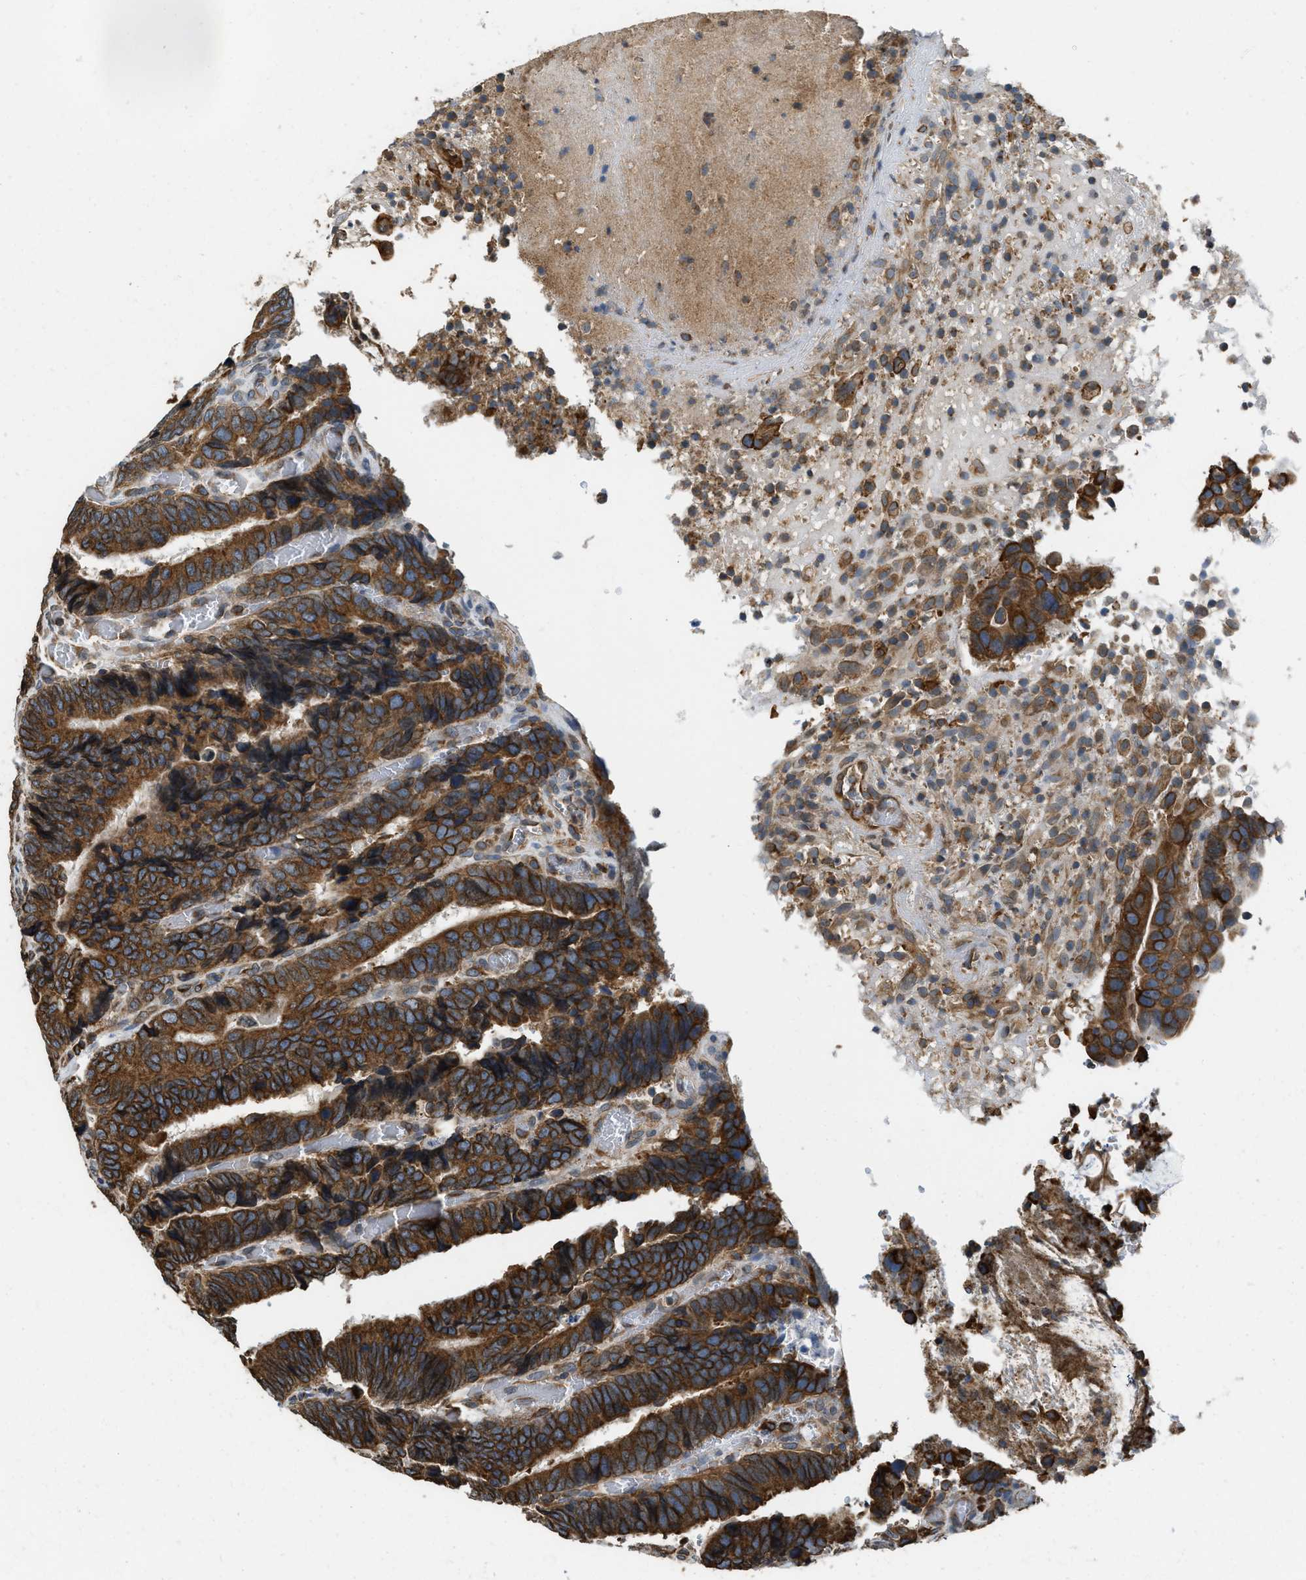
{"staining": {"intensity": "strong", "quantity": ">75%", "location": "cytoplasmic/membranous"}, "tissue": "colorectal cancer", "cell_type": "Tumor cells", "image_type": "cancer", "snomed": [{"axis": "morphology", "description": "Adenocarcinoma, NOS"}, {"axis": "topography", "description": "Colon"}], "caption": "Human colorectal adenocarcinoma stained for a protein (brown) reveals strong cytoplasmic/membranous positive expression in about >75% of tumor cells.", "gene": "BCAP31", "patient": {"sex": "male", "age": 72}}